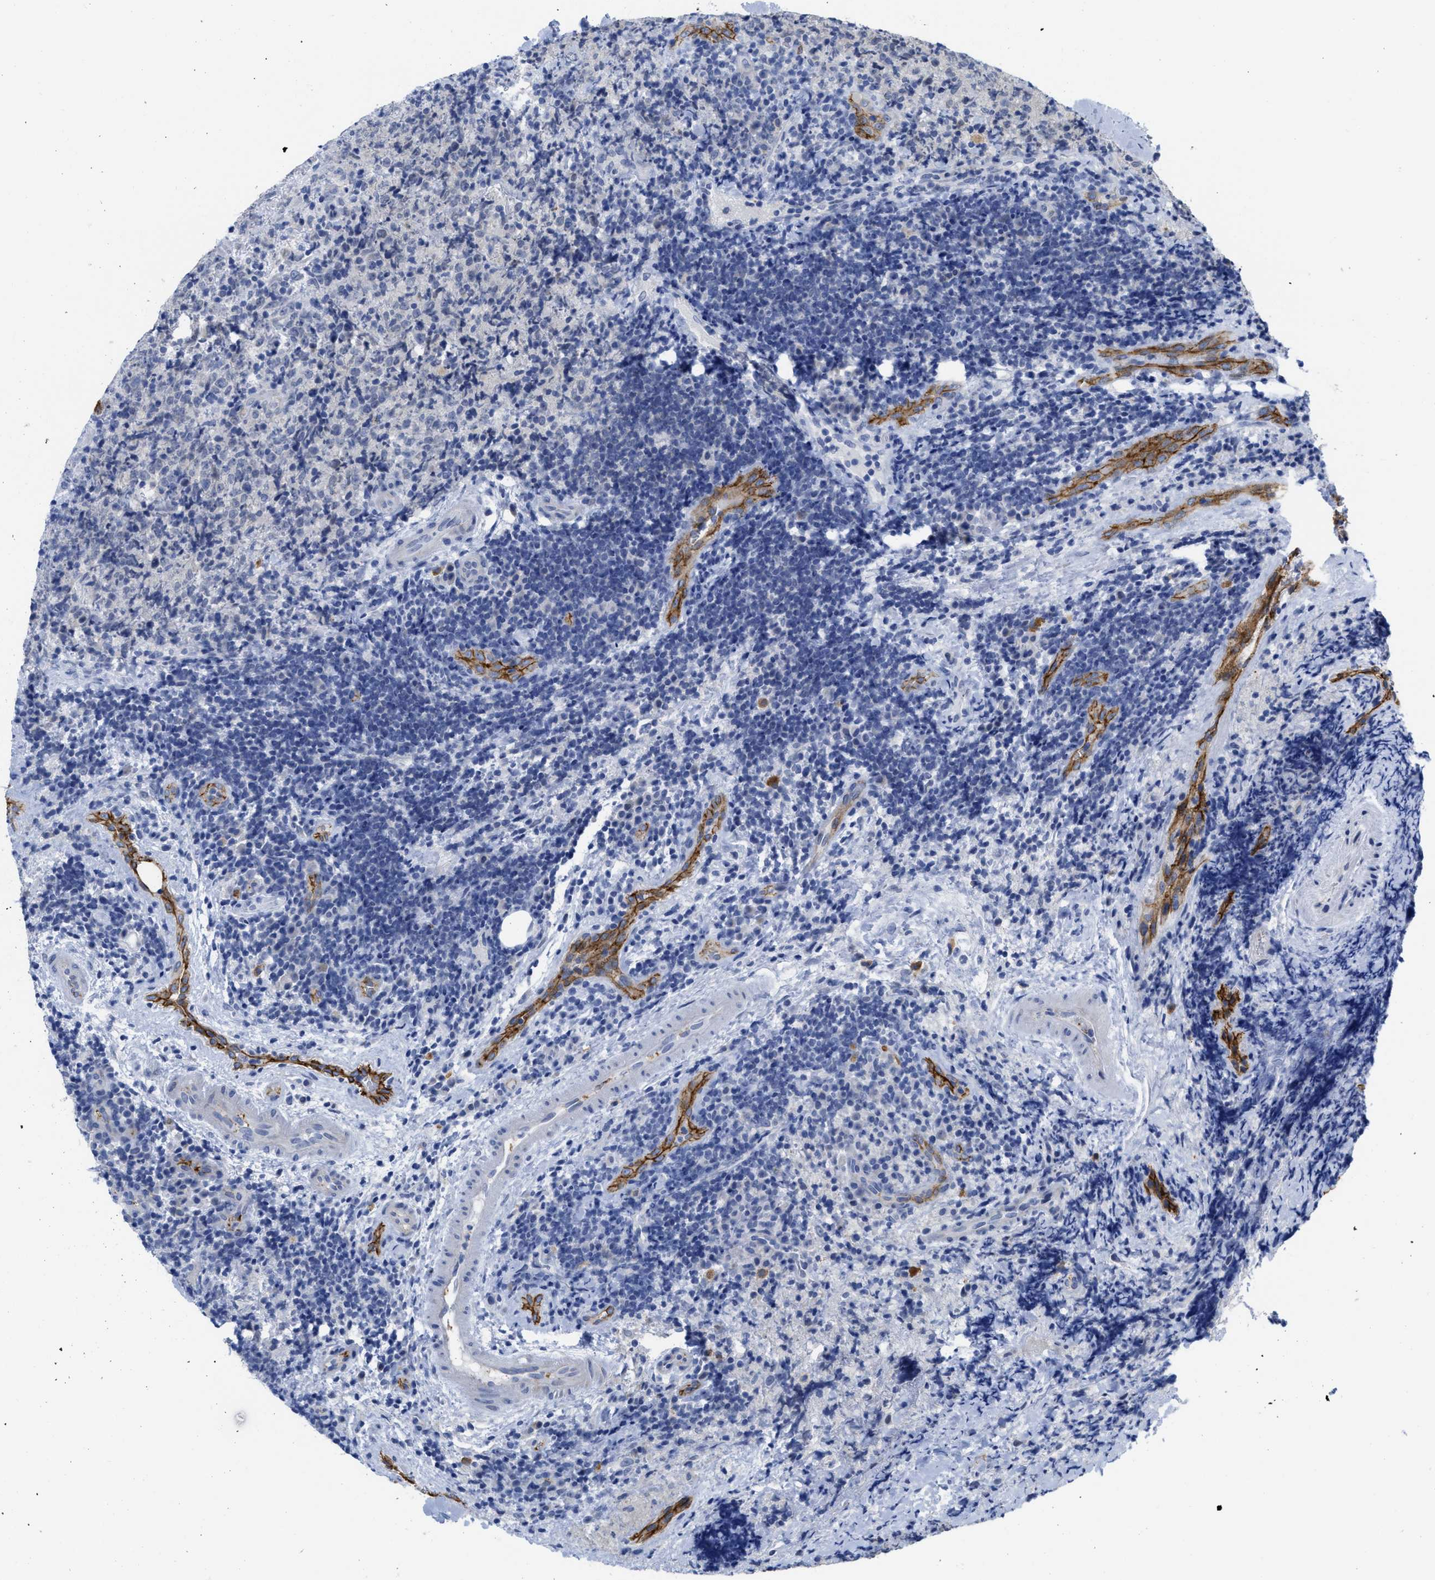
{"staining": {"intensity": "negative", "quantity": "none", "location": "none"}, "tissue": "lymphoma", "cell_type": "Tumor cells", "image_type": "cancer", "snomed": [{"axis": "morphology", "description": "Malignant lymphoma, non-Hodgkin's type, High grade"}, {"axis": "topography", "description": "Tonsil"}], "caption": "DAB (3,3'-diaminobenzidine) immunohistochemical staining of human malignant lymphoma, non-Hodgkin's type (high-grade) exhibits no significant expression in tumor cells.", "gene": "ACKR1", "patient": {"sex": "female", "age": 36}}